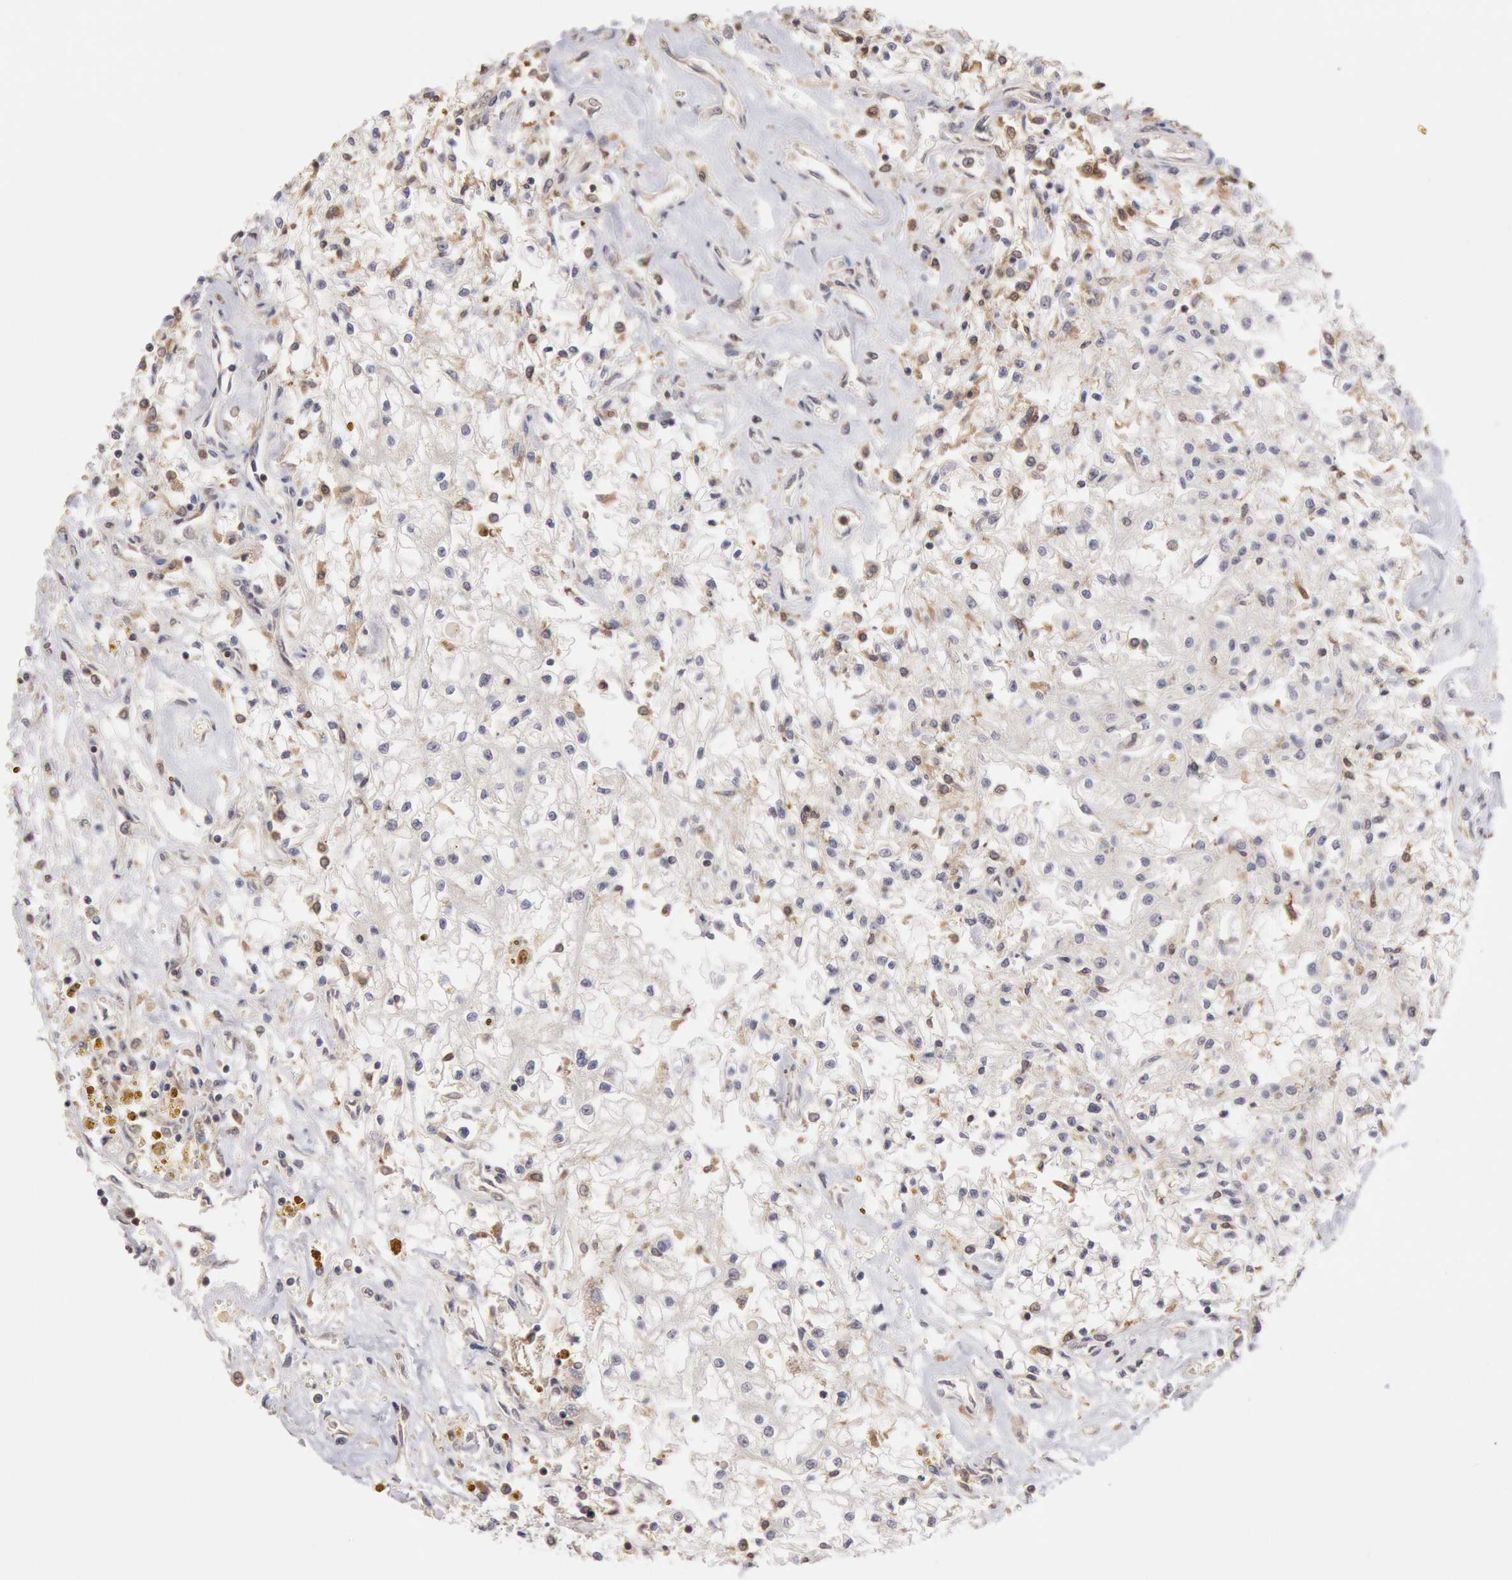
{"staining": {"intensity": "moderate", "quantity": "<25%", "location": "cytoplasmic/membranous"}, "tissue": "renal cancer", "cell_type": "Tumor cells", "image_type": "cancer", "snomed": [{"axis": "morphology", "description": "Adenocarcinoma, NOS"}, {"axis": "topography", "description": "Kidney"}], "caption": "Tumor cells reveal low levels of moderate cytoplasmic/membranous staining in about <25% of cells in human adenocarcinoma (renal). Nuclei are stained in blue.", "gene": "PLA2G6", "patient": {"sex": "male", "age": 78}}